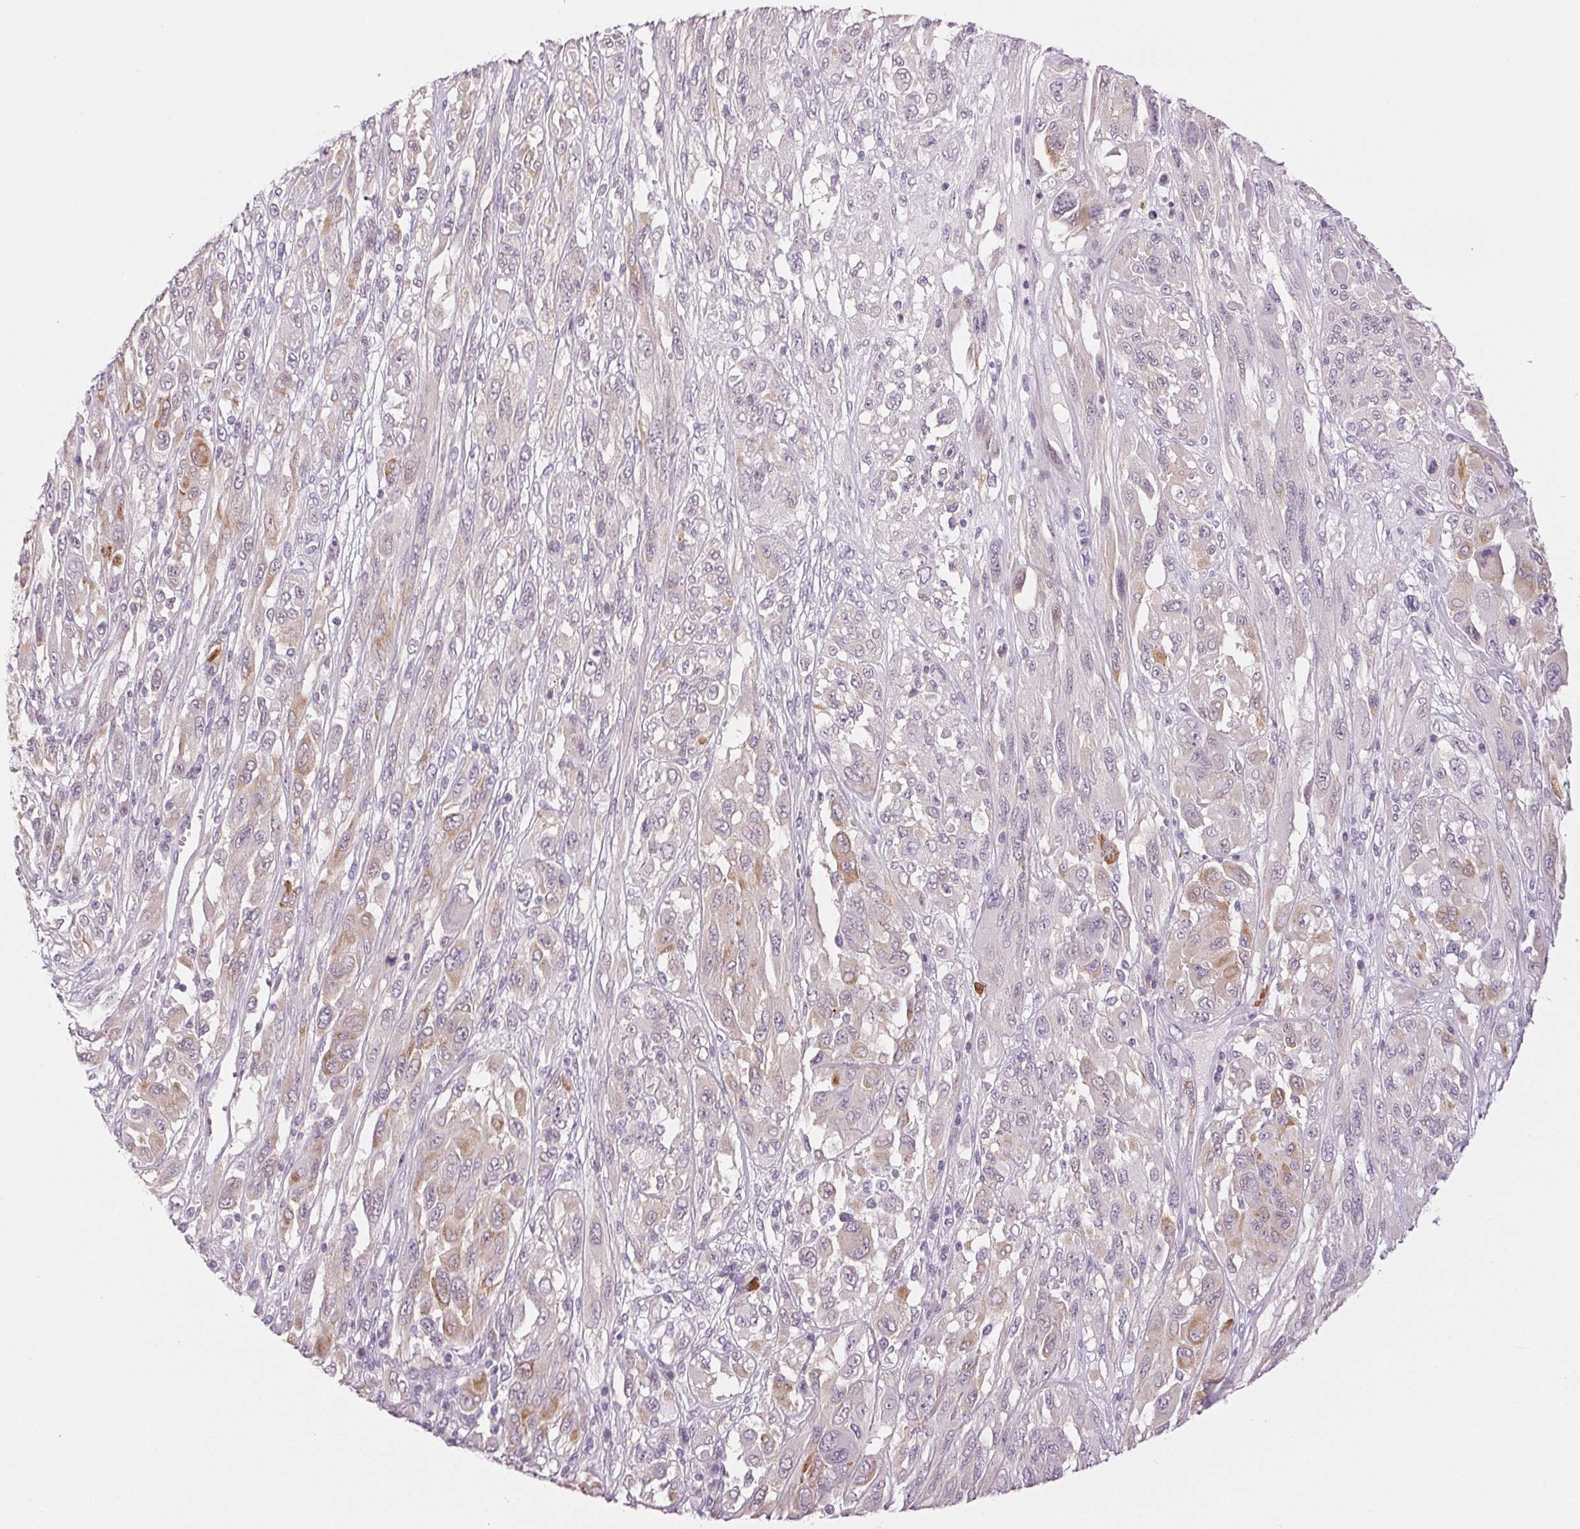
{"staining": {"intensity": "weak", "quantity": "<25%", "location": "cytoplasmic/membranous"}, "tissue": "melanoma", "cell_type": "Tumor cells", "image_type": "cancer", "snomed": [{"axis": "morphology", "description": "Malignant melanoma, NOS"}, {"axis": "topography", "description": "Skin"}], "caption": "Immunohistochemistry histopathology image of neoplastic tissue: human melanoma stained with DAB shows no significant protein expression in tumor cells.", "gene": "DNAJC6", "patient": {"sex": "female", "age": 91}}